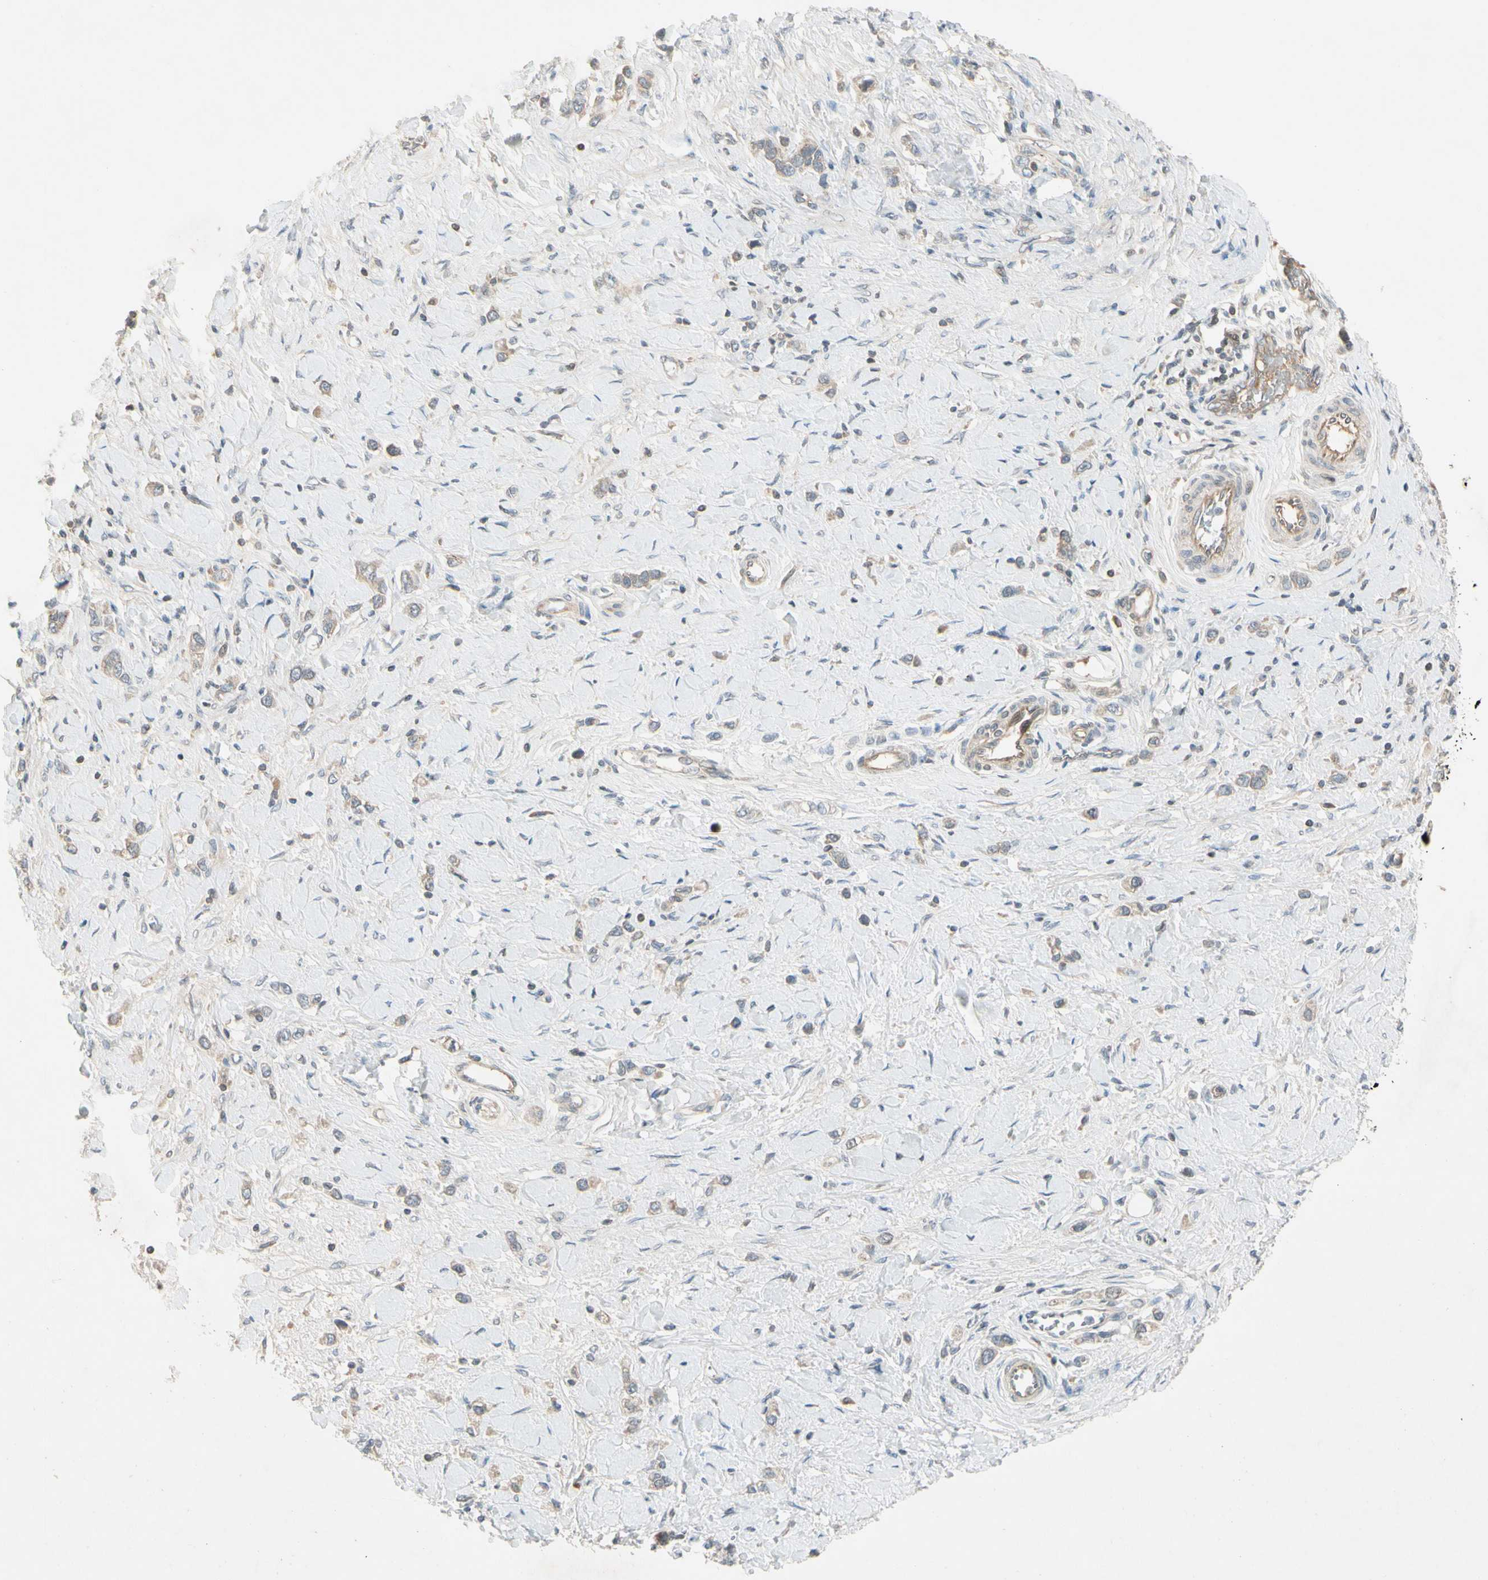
{"staining": {"intensity": "weak", "quantity": ">75%", "location": "cytoplasmic/membranous"}, "tissue": "stomach cancer", "cell_type": "Tumor cells", "image_type": "cancer", "snomed": [{"axis": "morphology", "description": "Normal tissue, NOS"}, {"axis": "morphology", "description": "Adenocarcinoma, NOS"}, {"axis": "topography", "description": "Stomach, upper"}, {"axis": "topography", "description": "Stomach"}], "caption": "An image of stomach cancer (adenocarcinoma) stained for a protein exhibits weak cytoplasmic/membranous brown staining in tumor cells.", "gene": "ICAM5", "patient": {"sex": "female", "age": 65}}